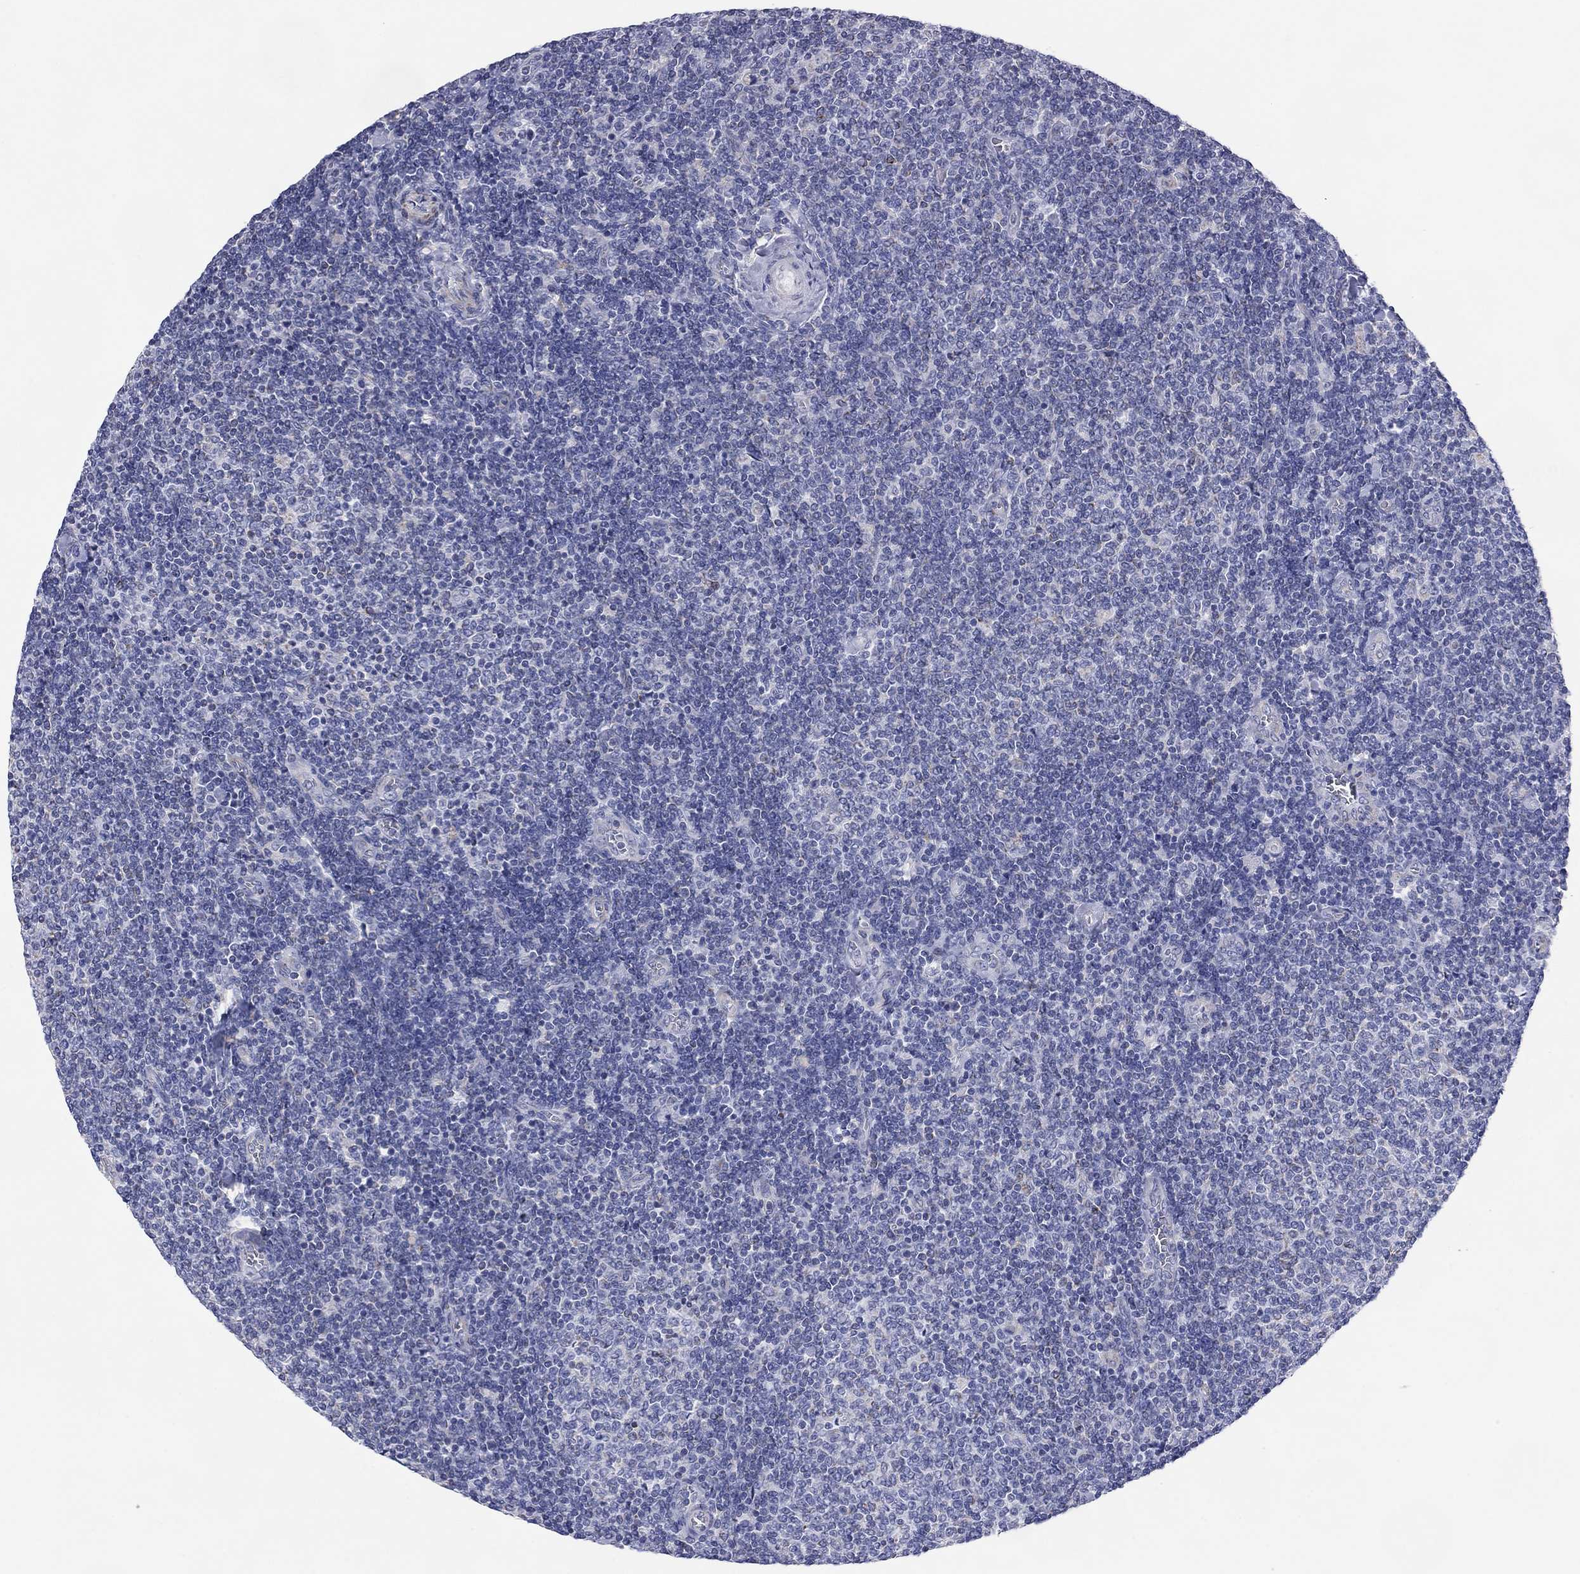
{"staining": {"intensity": "negative", "quantity": "none", "location": "none"}, "tissue": "lymphoma", "cell_type": "Tumor cells", "image_type": "cancer", "snomed": [{"axis": "morphology", "description": "Malignant lymphoma, non-Hodgkin's type, Low grade"}, {"axis": "topography", "description": "Lymph node"}], "caption": "Protein analysis of low-grade malignant lymphoma, non-Hodgkin's type demonstrates no significant staining in tumor cells.", "gene": "MGST3", "patient": {"sex": "male", "age": 52}}